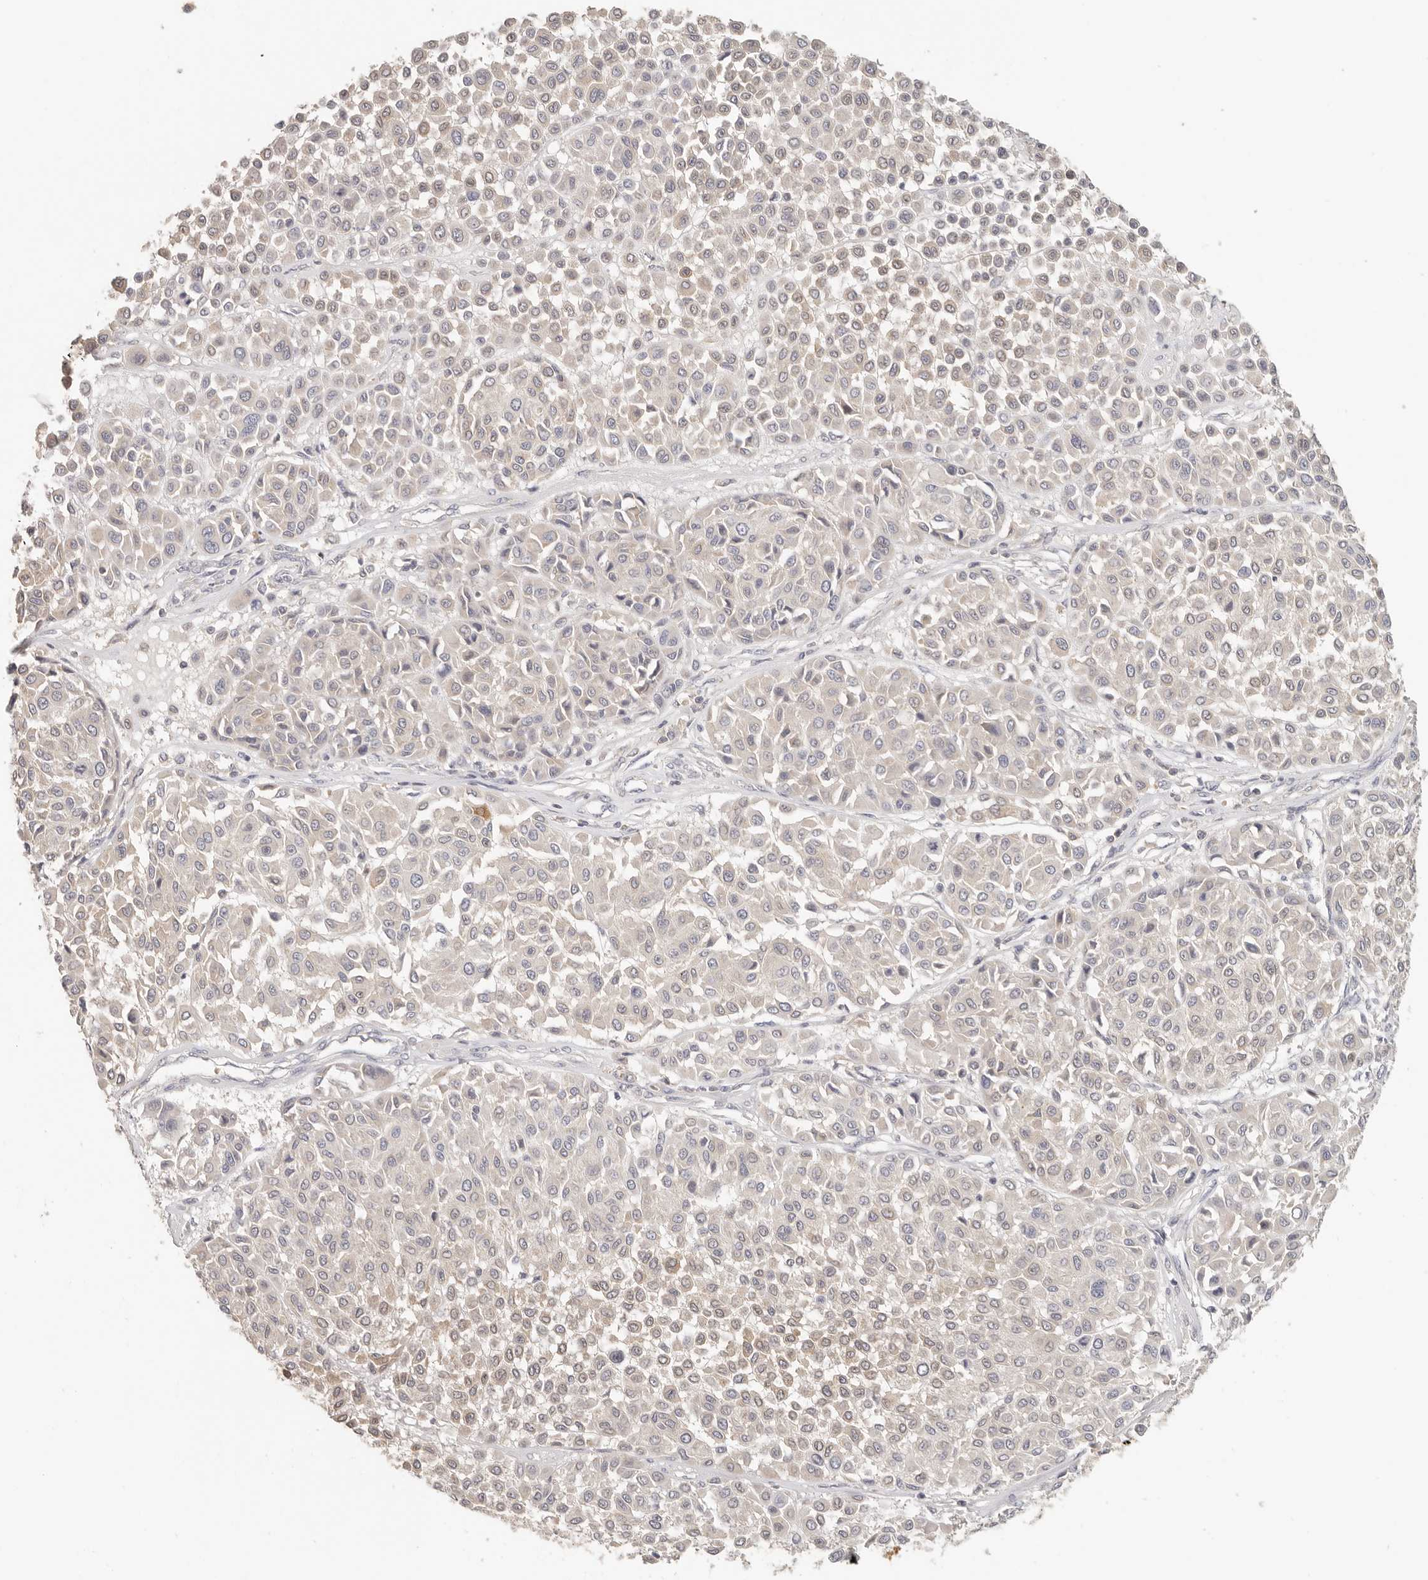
{"staining": {"intensity": "weak", "quantity": "<25%", "location": "nuclear"}, "tissue": "melanoma", "cell_type": "Tumor cells", "image_type": "cancer", "snomed": [{"axis": "morphology", "description": "Malignant melanoma, Metastatic site"}, {"axis": "topography", "description": "Soft tissue"}], "caption": "Melanoma stained for a protein using IHC reveals no expression tumor cells.", "gene": "CSK", "patient": {"sex": "male", "age": 41}}